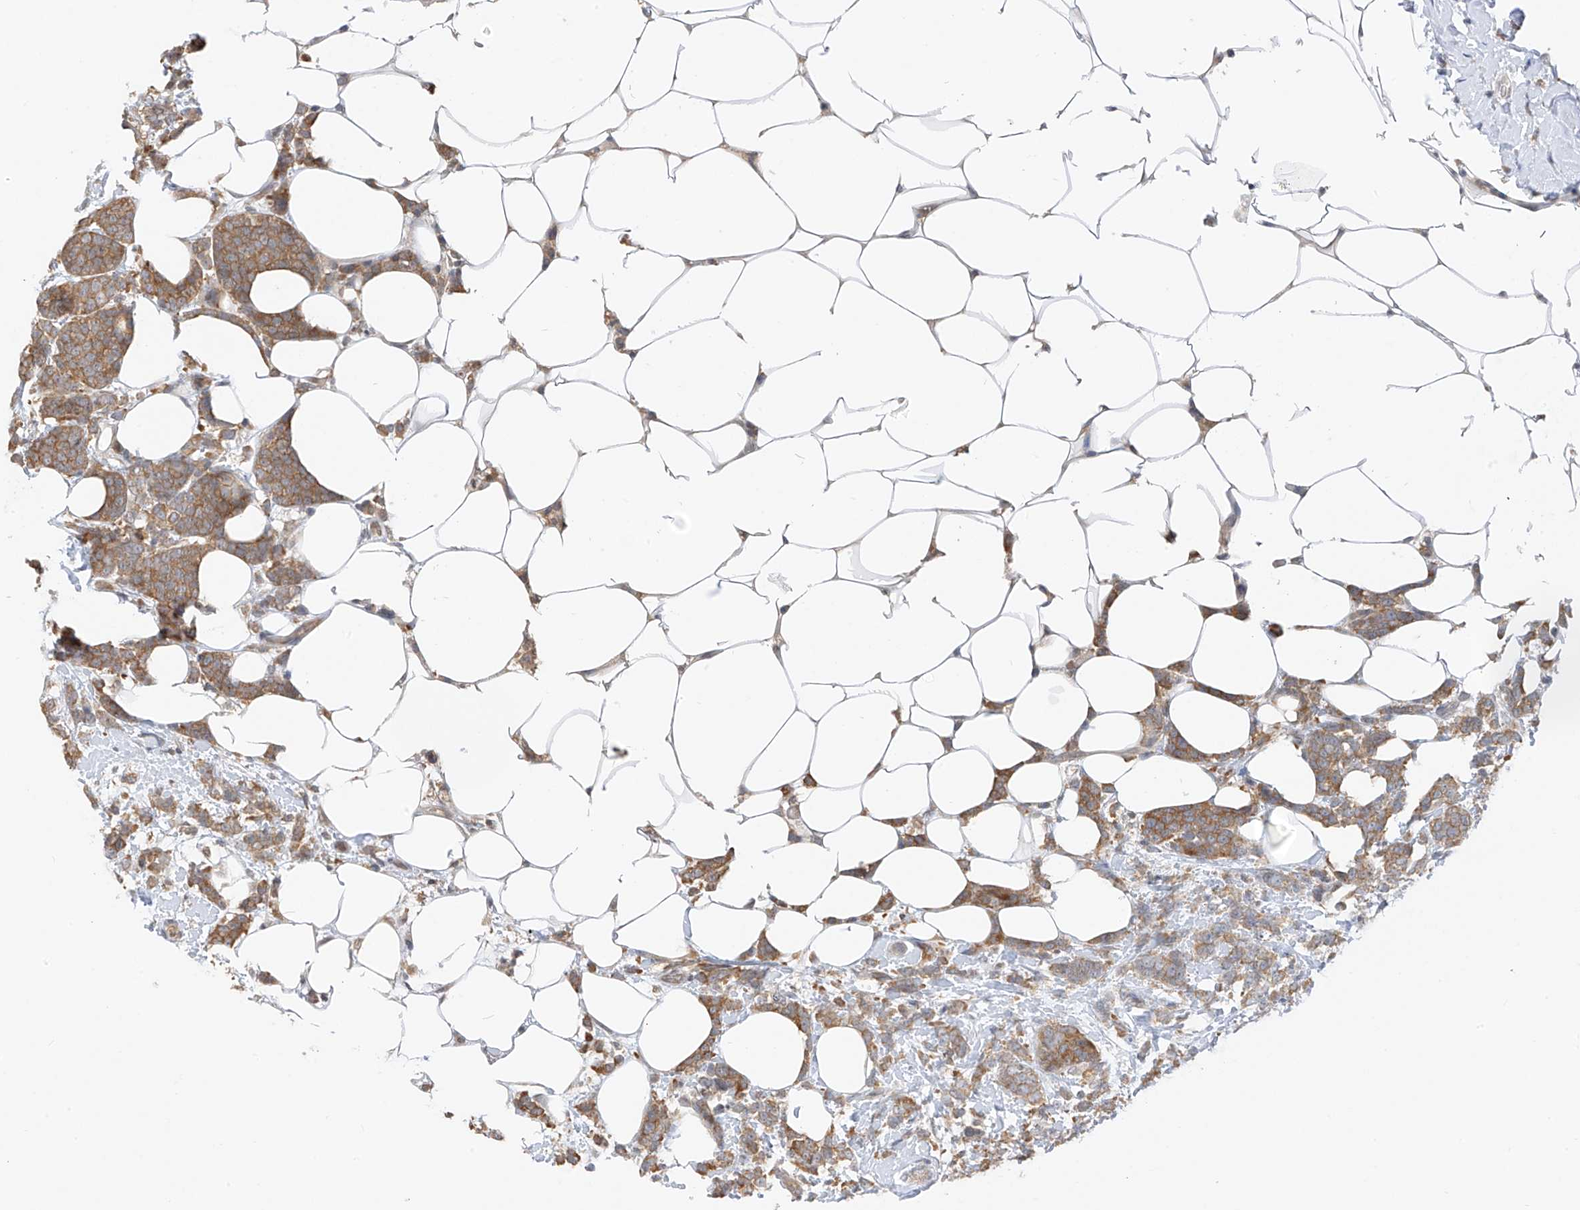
{"staining": {"intensity": "moderate", "quantity": ">75%", "location": "cytoplasmic/membranous"}, "tissue": "breast cancer", "cell_type": "Tumor cells", "image_type": "cancer", "snomed": [{"axis": "morphology", "description": "Lobular carcinoma"}, {"axis": "topography", "description": "Breast"}], "caption": "Immunohistochemical staining of breast cancer reveals medium levels of moderate cytoplasmic/membranous expression in about >75% of tumor cells.", "gene": "PPA2", "patient": {"sex": "female", "age": 58}}